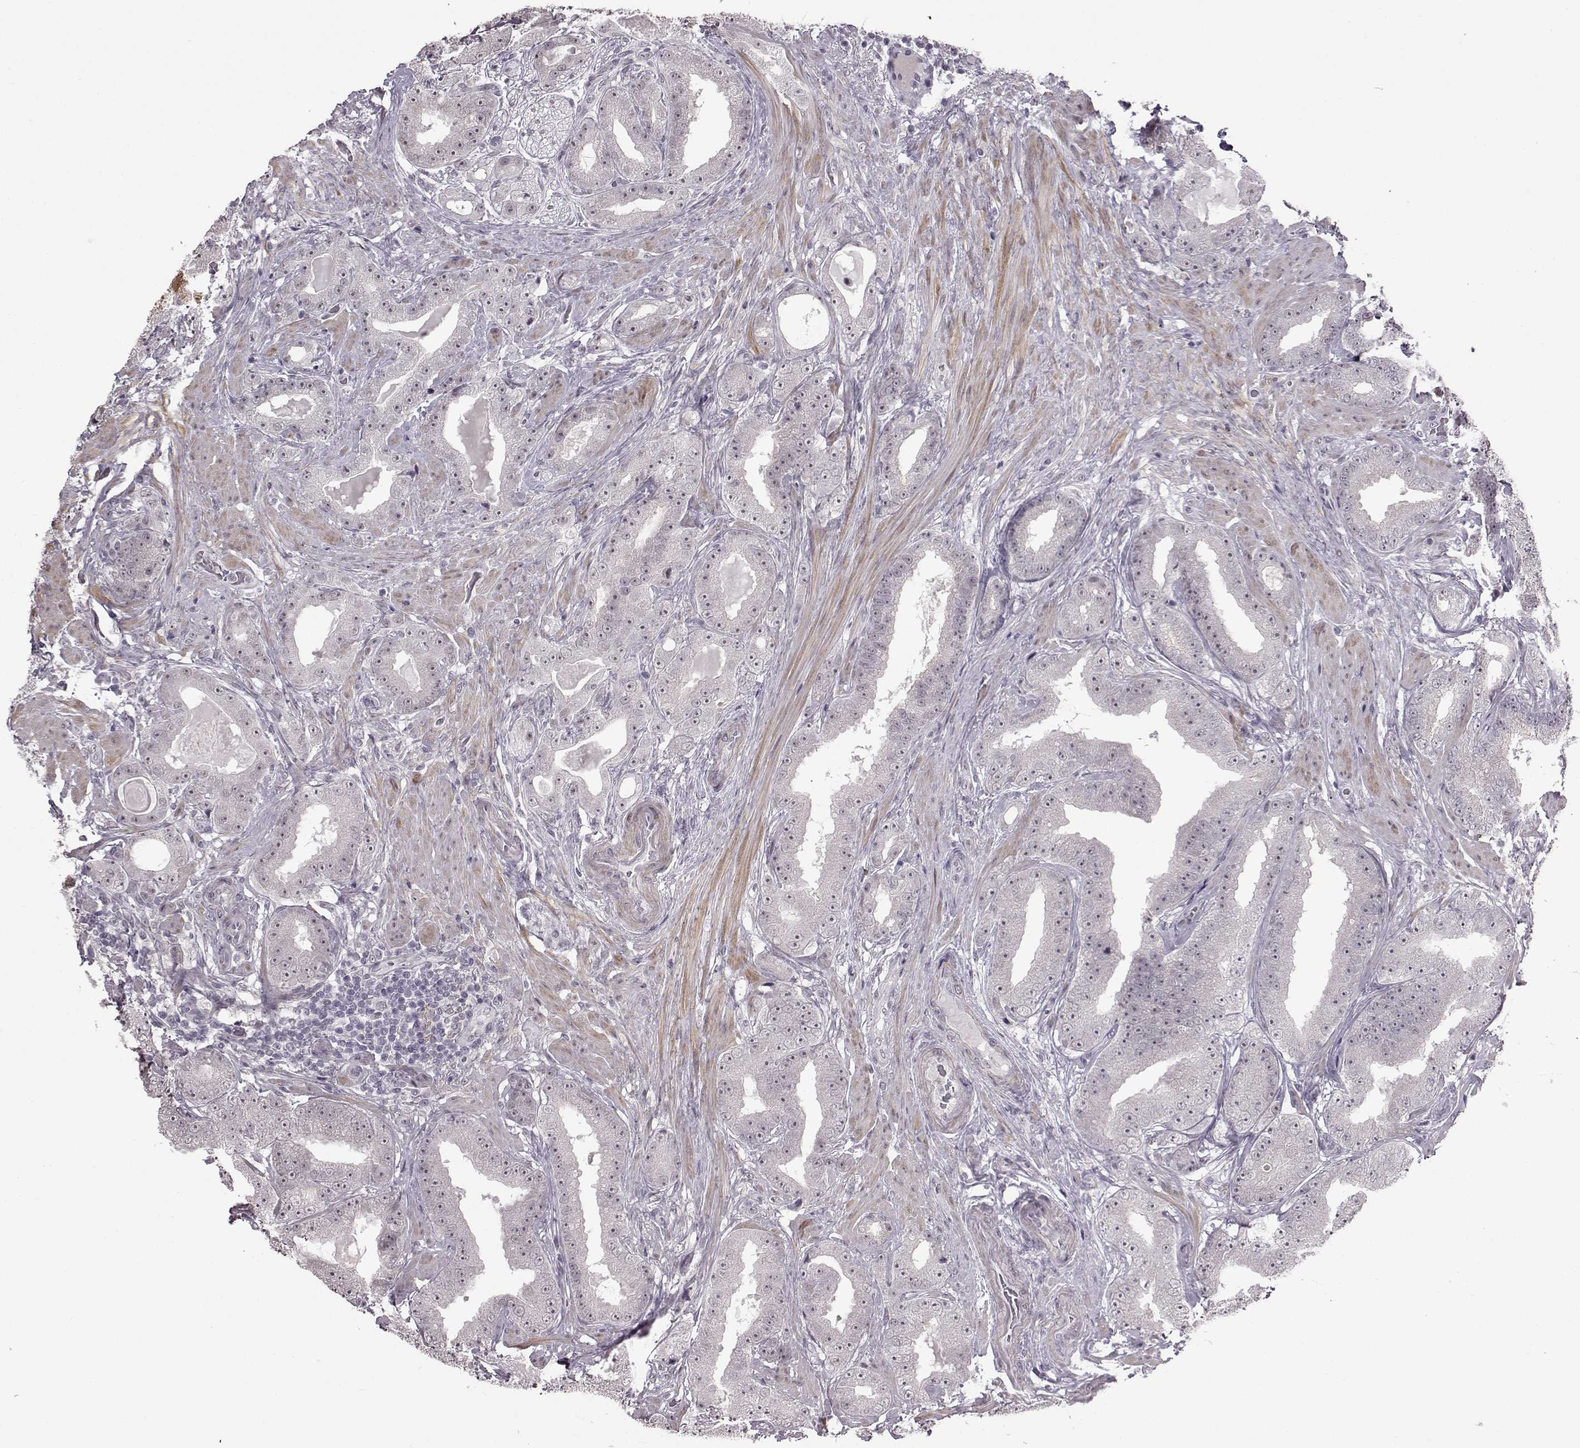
{"staining": {"intensity": "negative", "quantity": "none", "location": "none"}, "tissue": "prostate cancer", "cell_type": "Tumor cells", "image_type": "cancer", "snomed": [{"axis": "morphology", "description": "Adenocarcinoma, Low grade"}, {"axis": "topography", "description": "Prostate"}], "caption": "Tumor cells show no significant protein staining in prostate cancer (adenocarcinoma (low-grade)).", "gene": "SLC28A2", "patient": {"sex": "male", "age": 60}}